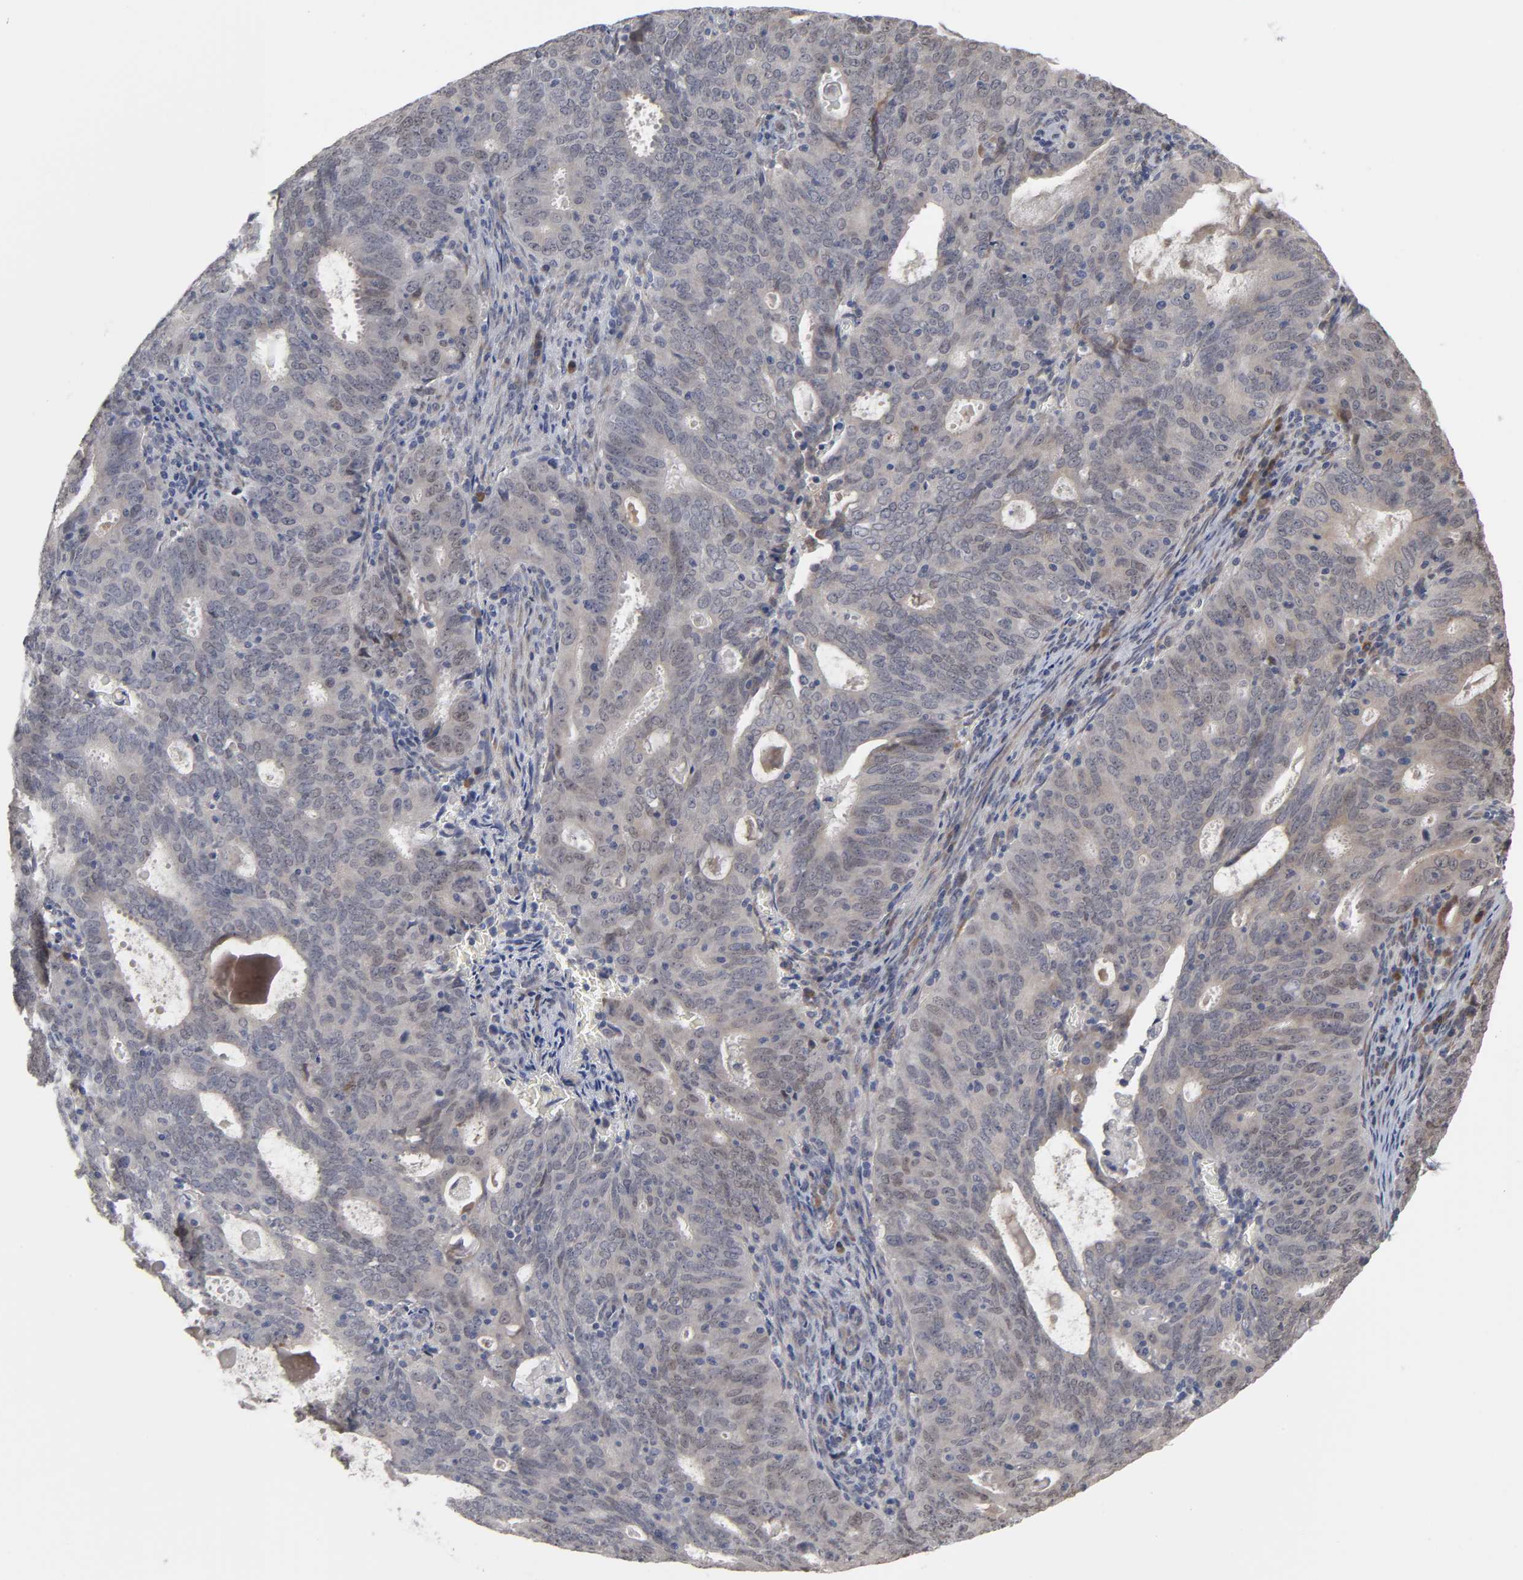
{"staining": {"intensity": "moderate", "quantity": ">75%", "location": "cytoplasmic/membranous,nuclear"}, "tissue": "cervical cancer", "cell_type": "Tumor cells", "image_type": "cancer", "snomed": [{"axis": "morphology", "description": "Adenocarcinoma, NOS"}, {"axis": "topography", "description": "Cervix"}], "caption": "The photomicrograph shows a brown stain indicating the presence of a protein in the cytoplasmic/membranous and nuclear of tumor cells in cervical cancer (adenocarcinoma).", "gene": "HNF4A", "patient": {"sex": "female", "age": 44}}